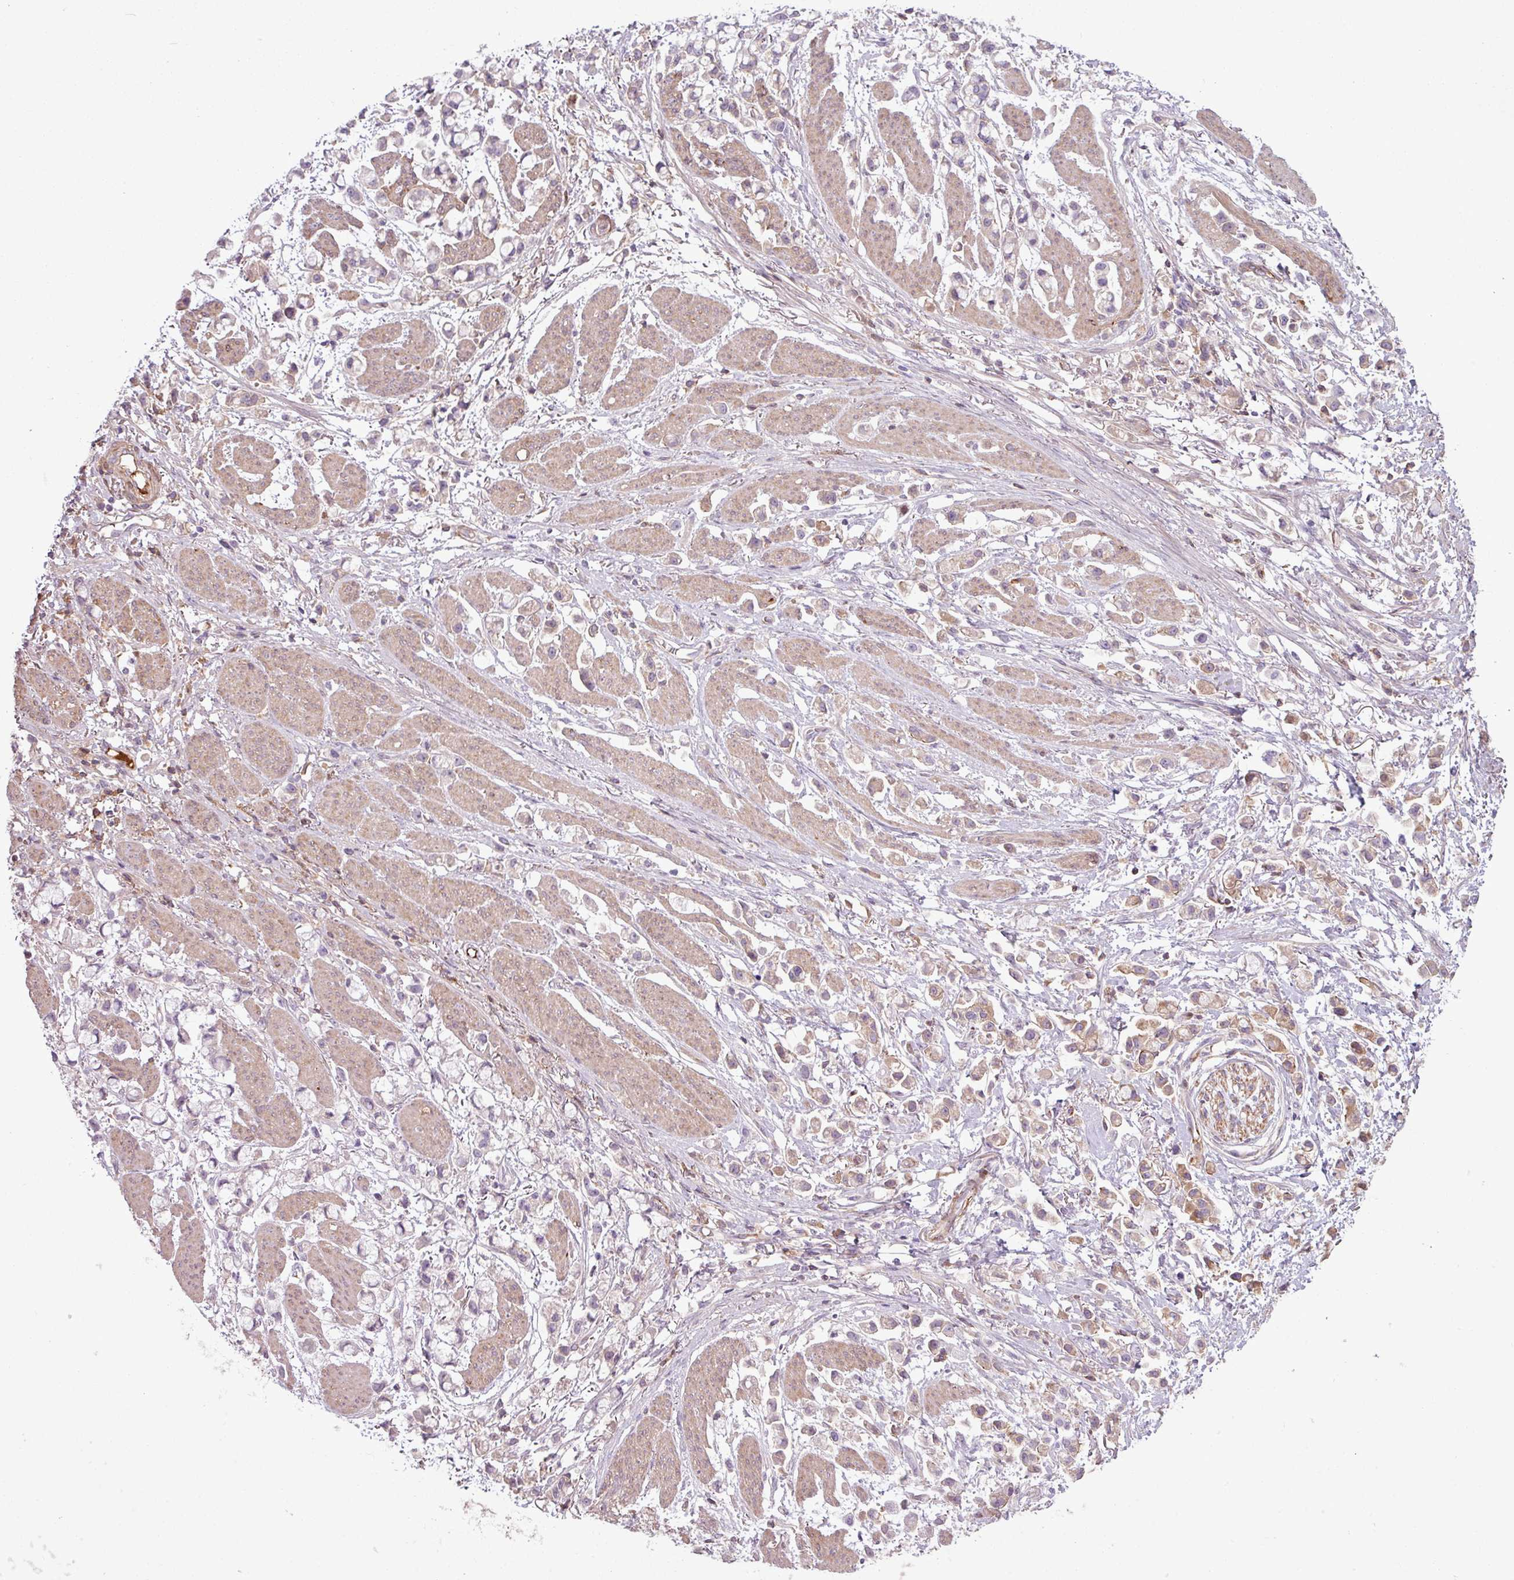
{"staining": {"intensity": "negative", "quantity": "none", "location": "none"}, "tissue": "stomach cancer", "cell_type": "Tumor cells", "image_type": "cancer", "snomed": [{"axis": "morphology", "description": "Adenocarcinoma, NOS"}, {"axis": "topography", "description": "Stomach"}], "caption": "High power microscopy micrograph of an IHC histopathology image of stomach cancer, revealing no significant staining in tumor cells. (Stains: DAB (3,3'-diaminobenzidine) IHC with hematoxylin counter stain, Microscopy: brightfield microscopy at high magnification).", "gene": "C4B", "patient": {"sex": "female", "age": 81}}